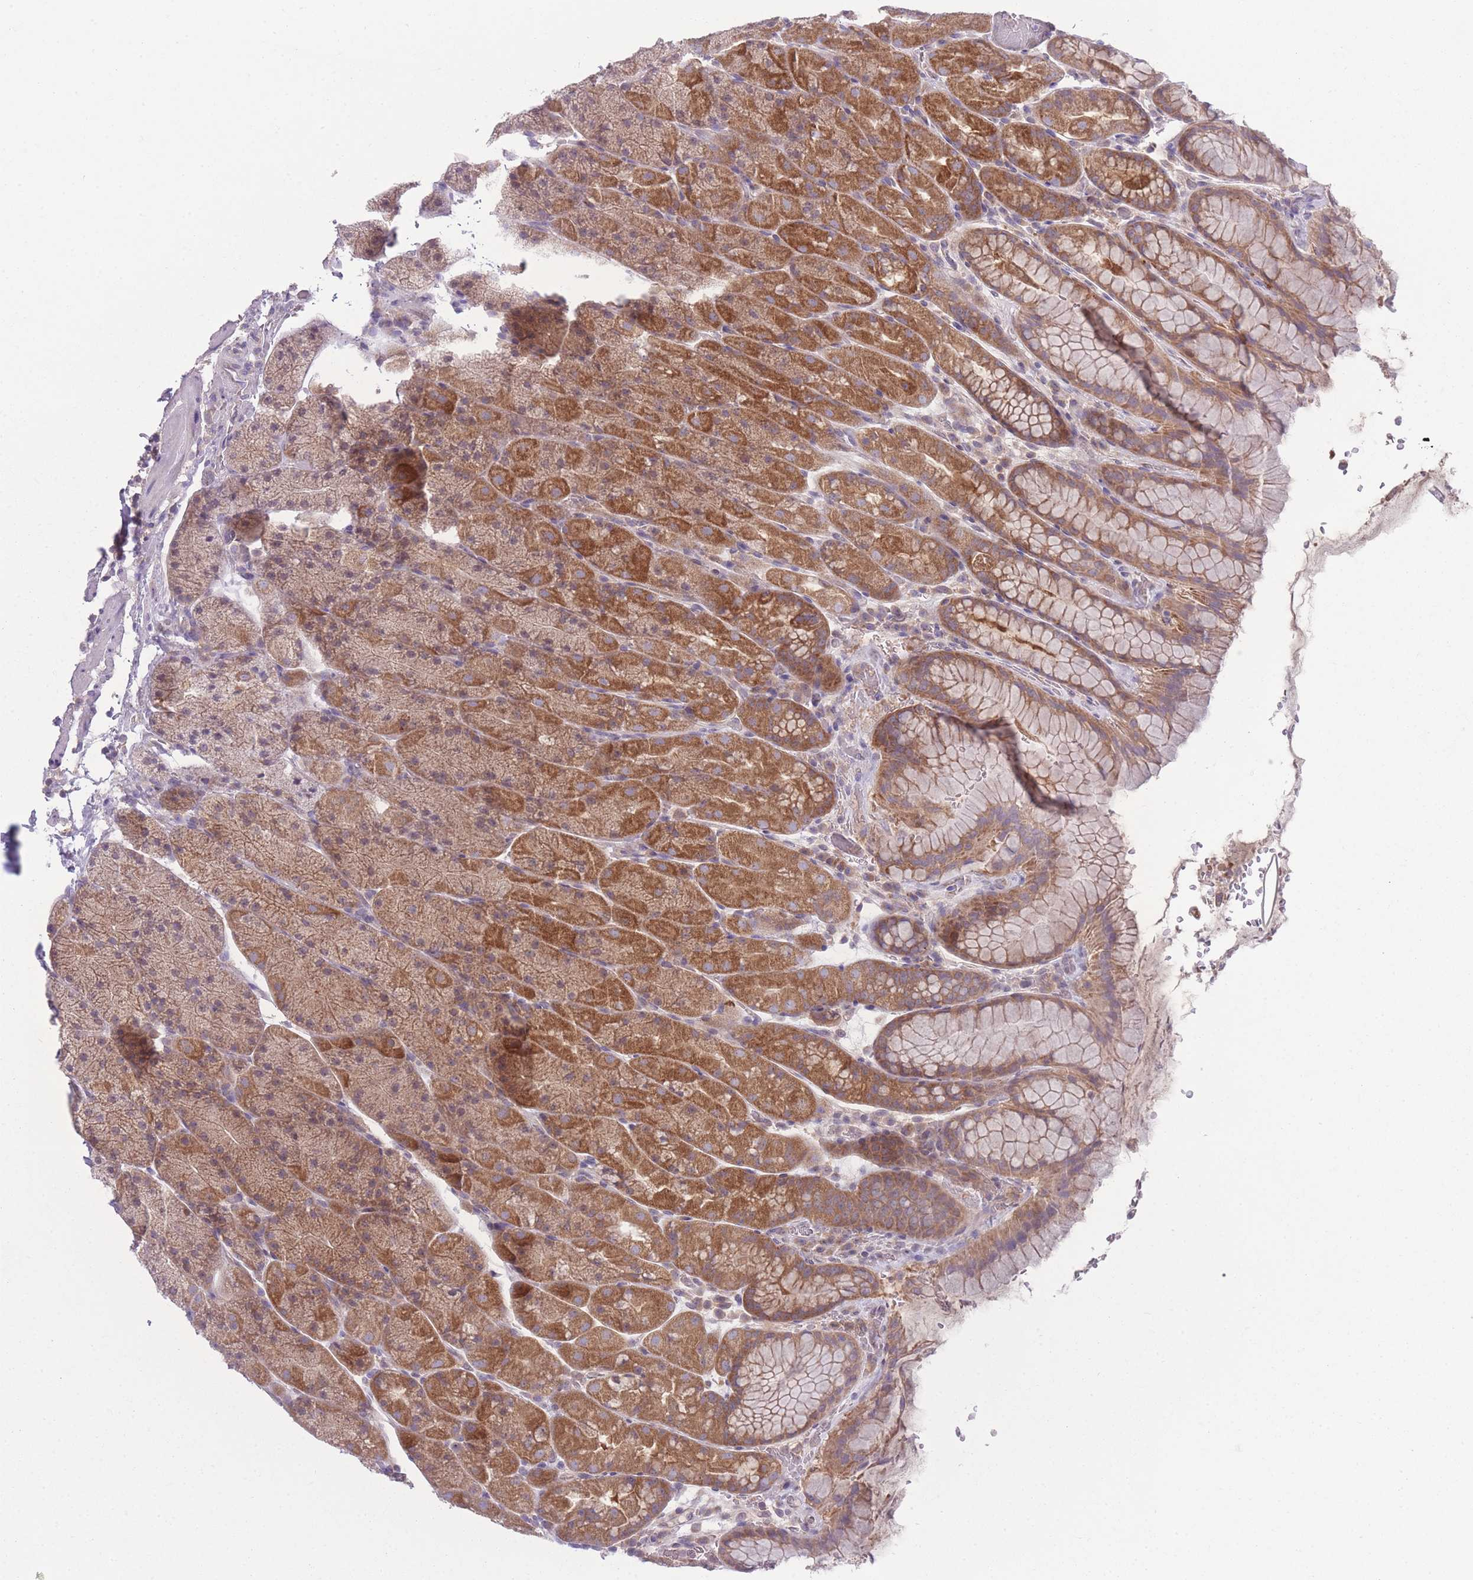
{"staining": {"intensity": "moderate", "quantity": ">75%", "location": "cytoplasmic/membranous"}, "tissue": "stomach", "cell_type": "Glandular cells", "image_type": "normal", "snomed": [{"axis": "morphology", "description": "Normal tissue, NOS"}, {"axis": "topography", "description": "Stomach, upper"}, {"axis": "topography", "description": "Stomach, lower"}], "caption": "Stomach stained for a protein shows moderate cytoplasmic/membranous positivity in glandular cells.", "gene": "CCT6A", "patient": {"sex": "male", "age": 67}}